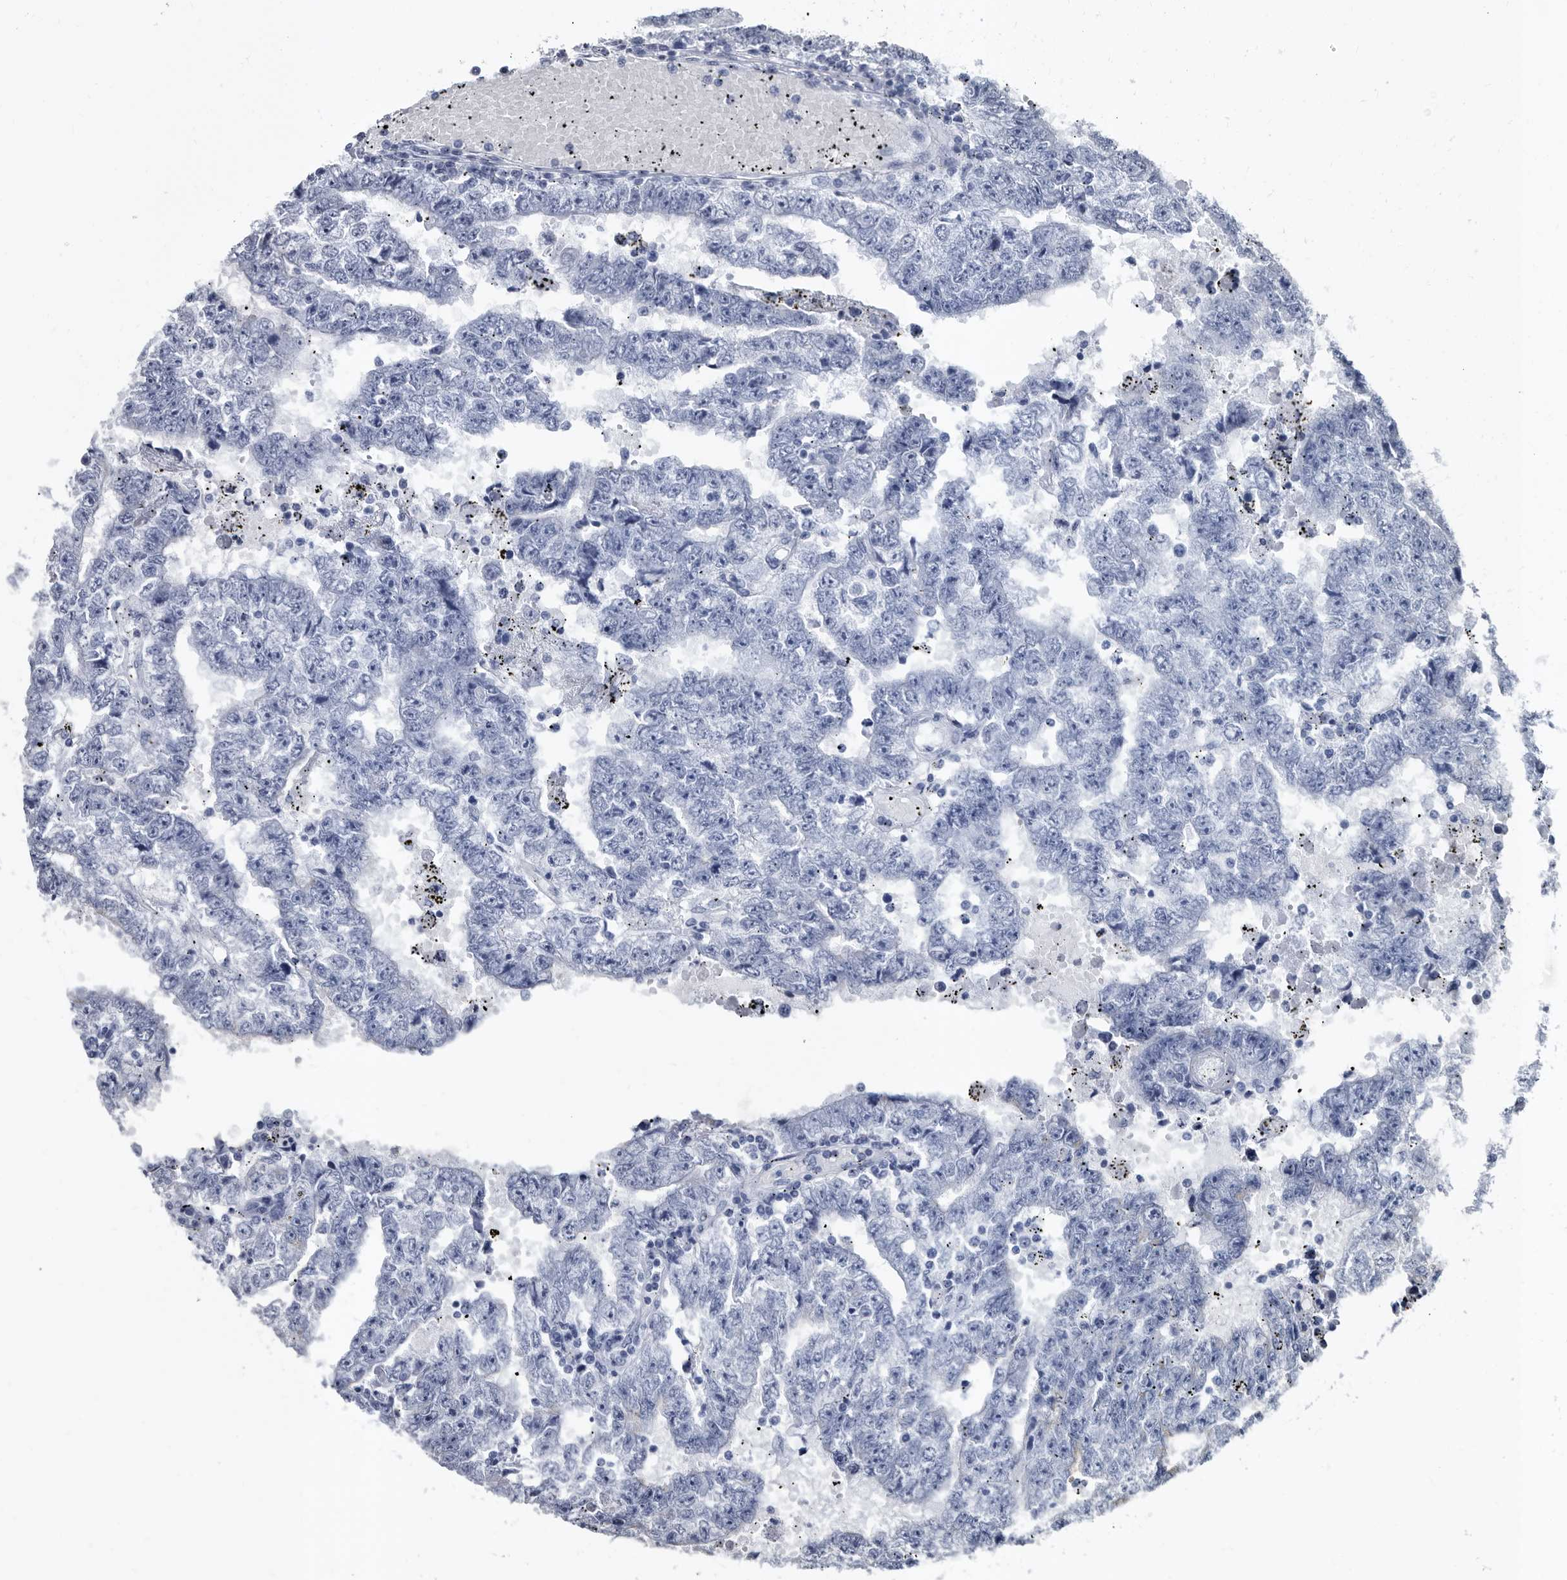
{"staining": {"intensity": "weak", "quantity": "<25%", "location": "cytoplasmic/membranous"}, "tissue": "testis cancer", "cell_type": "Tumor cells", "image_type": "cancer", "snomed": [{"axis": "morphology", "description": "Carcinoma, Embryonal, NOS"}, {"axis": "topography", "description": "Testis"}], "caption": "Immunohistochemistry of testis cancer (embryonal carcinoma) exhibits no expression in tumor cells.", "gene": "PRSS8", "patient": {"sex": "male", "age": 25}}